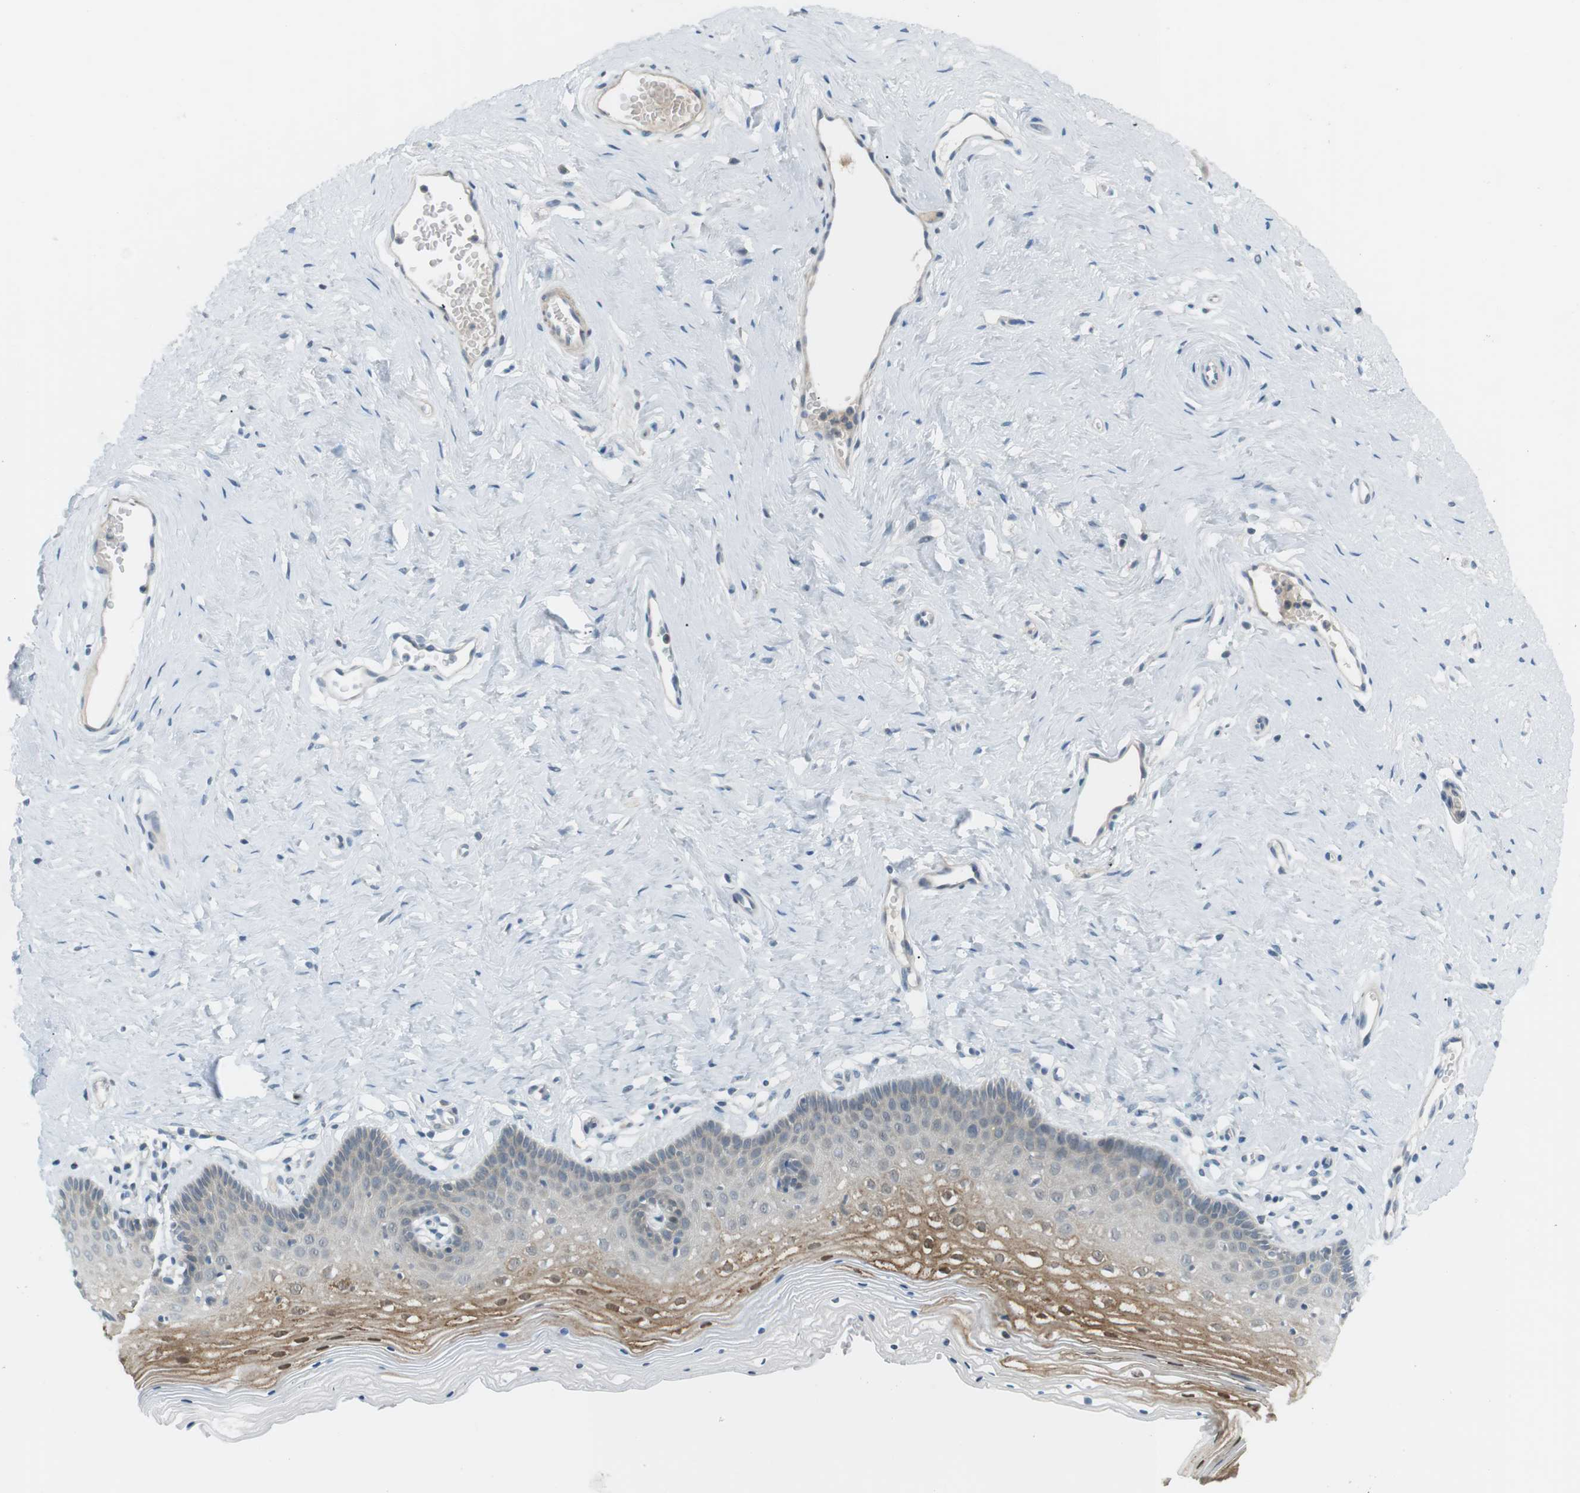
{"staining": {"intensity": "moderate", "quantity": "<25%", "location": "cytoplasmic/membranous"}, "tissue": "vagina", "cell_type": "Squamous epithelial cells", "image_type": "normal", "snomed": [{"axis": "morphology", "description": "Normal tissue, NOS"}, {"axis": "topography", "description": "Vagina"}], "caption": "IHC (DAB (3,3'-diaminobenzidine)) staining of normal vagina shows moderate cytoplasmic/membranous protein staining in approximately <25% of squamous epithelial cells. (Brightfield microscopy of DAB IHC at high magnification).", "gene": "RTN3", "patient": {"sex": "female", "age": 32}}